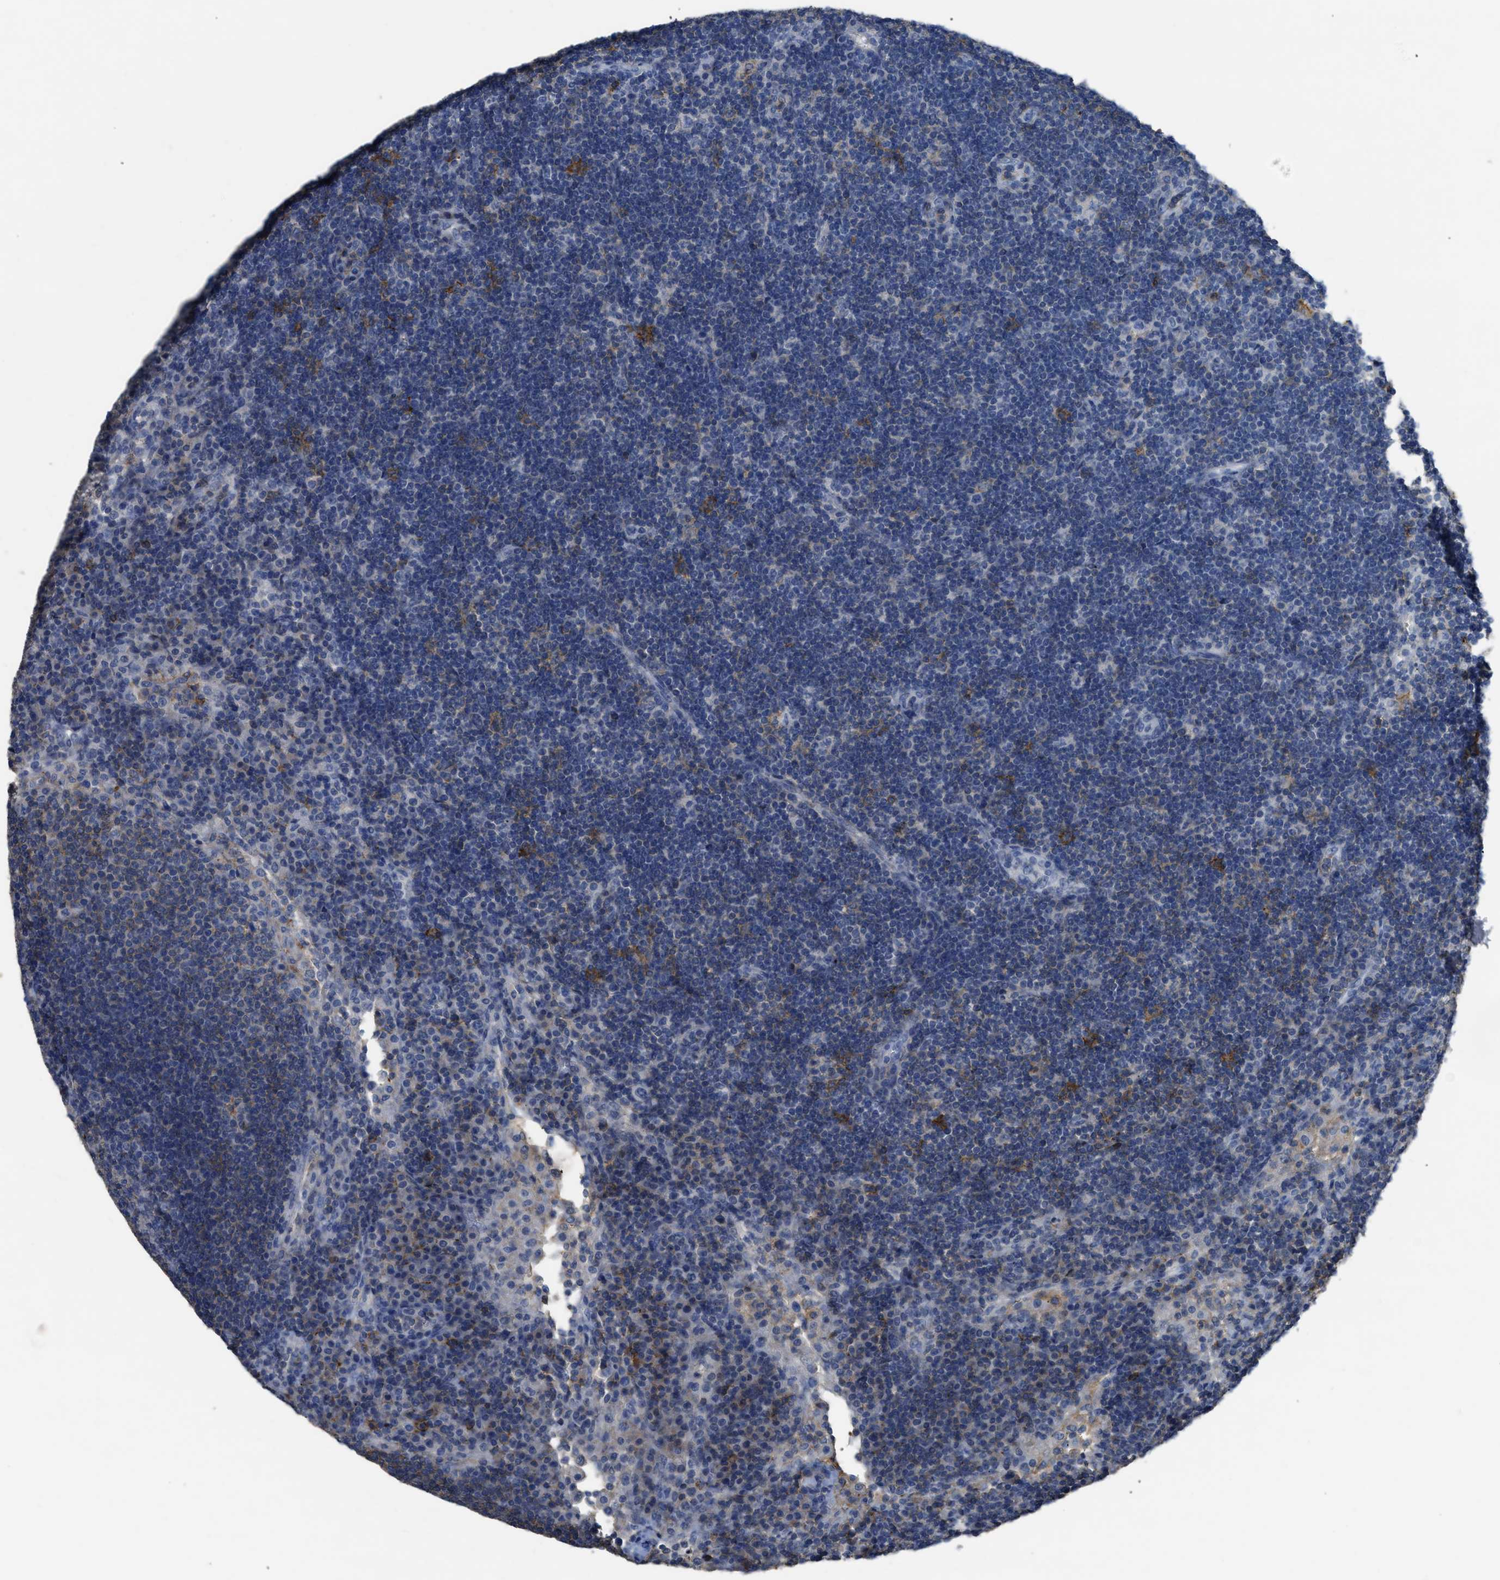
{"staining": {"intensity": "moderate", "quantity": "<25%", "location": "cytoplasmic/membranous"}, "tissue": "lymph node", "cell_type": "Non-germinal center cells", "image_type": "normal", "snomed": [{"axis": "morphology", "description": "Normal tissue, NOS"}, {"axis": "topography", "description": "Lymph node"}], "caption": "Immunohistochemistry photomicrograph of normal lymph node: lymph node stained using immunohistochemistry (IHC) demonstrates low levels of moderate protein expression localized specifically in the cytoplasmic/membranous of non-germinal center cells, appearing as a cytoplasmic/membranous brown color.", "gene": "OR51E1", "patient": {"sex": "female", "age": 53}}